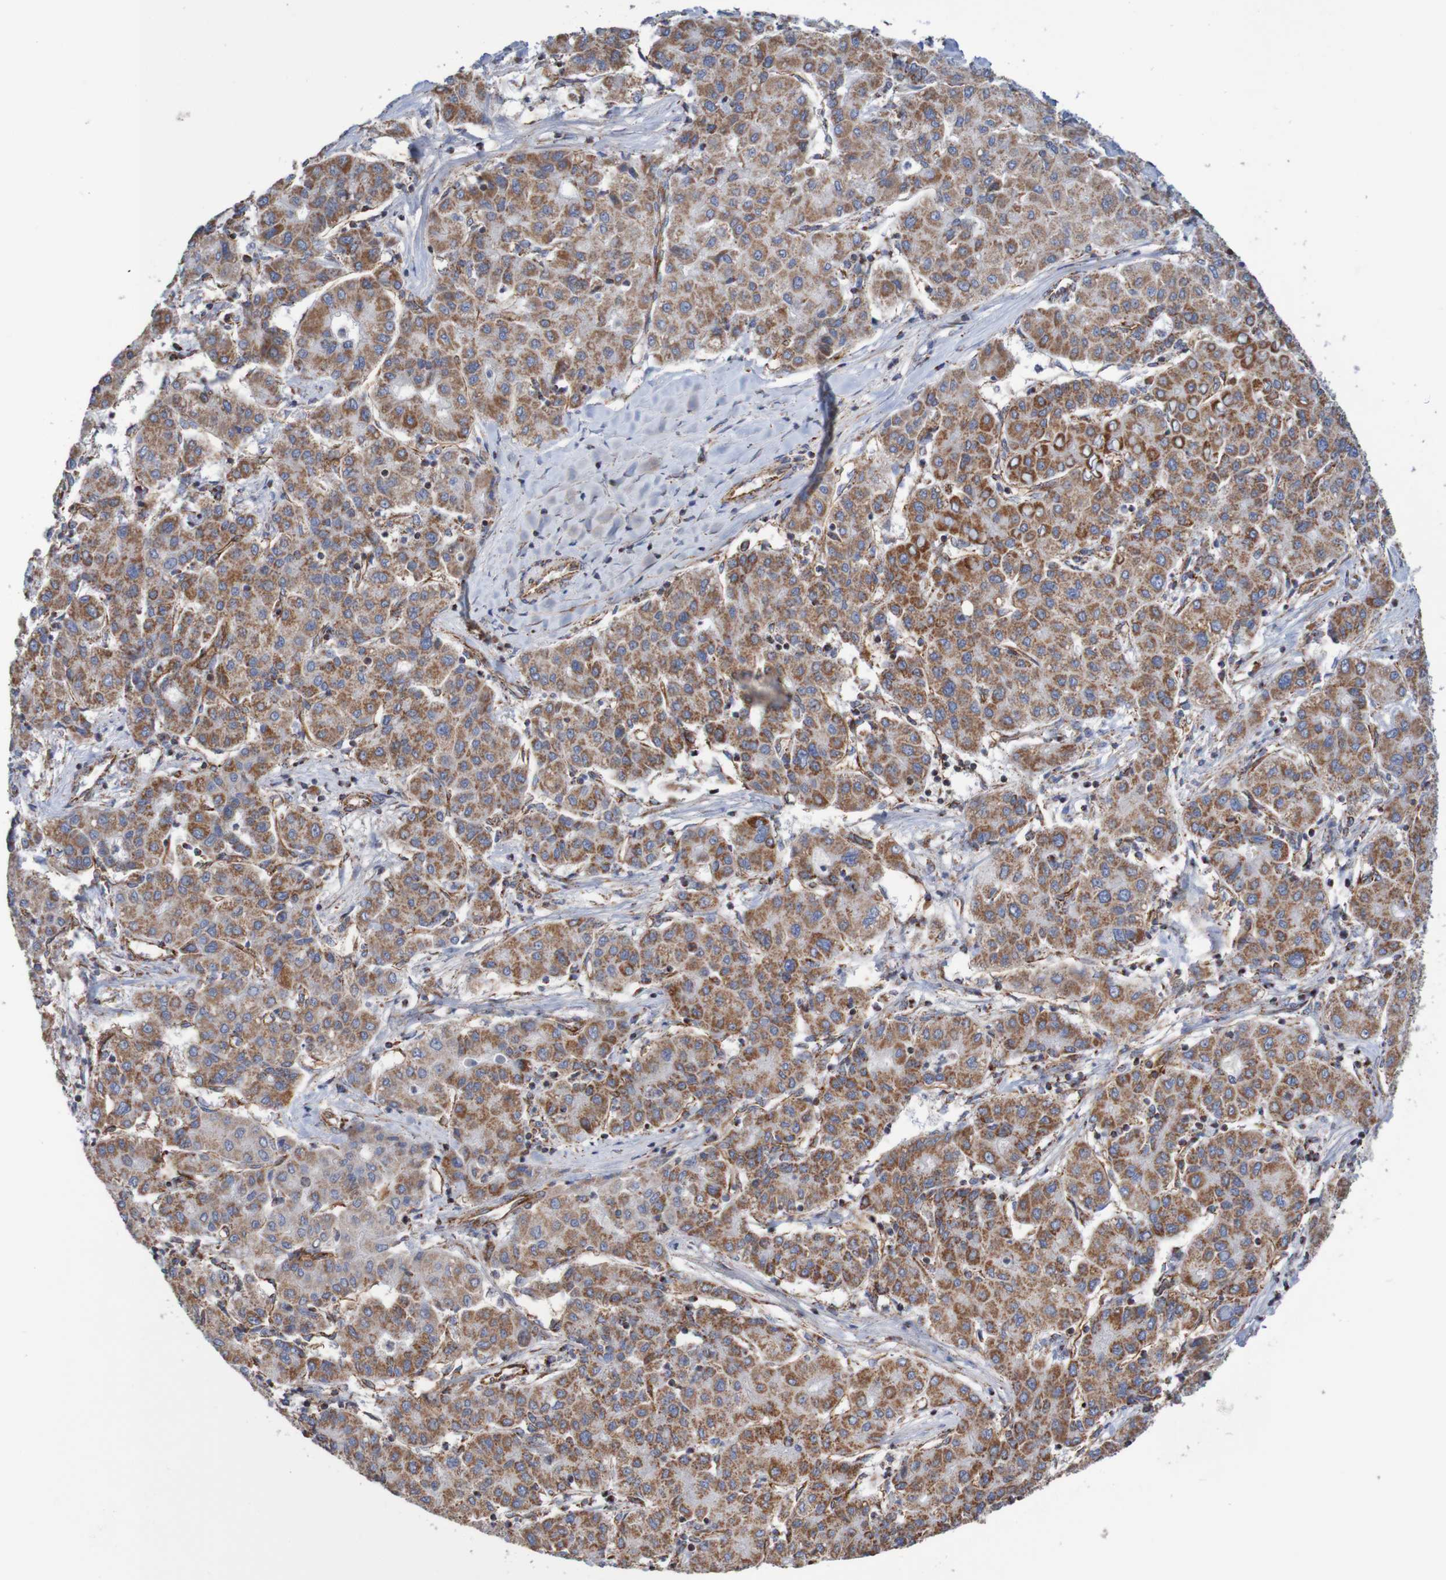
{"staining": {"intensity": "moderate", "quantity": ">75%", "location": "cytoplasmic/membranous"}, "tissue": "liver cancer", "cell_type": "Tumor cells", "image_type": "cancer", "snomed": [{"axis": "morphology", "description": "Carcinoma, Hepatocellular, NOS"}, {"axis": "topography", "description": "Liver"}], "caption": "Immunohistochemical staining of liver cancer (hepatocellular carcinoma) shows medium levels of moderate cytoplasmic/membranous positivity in approximately >75% of tumor cells.", "gene": "MMEL1", "patient": {"sex": "male", "age": 65}}